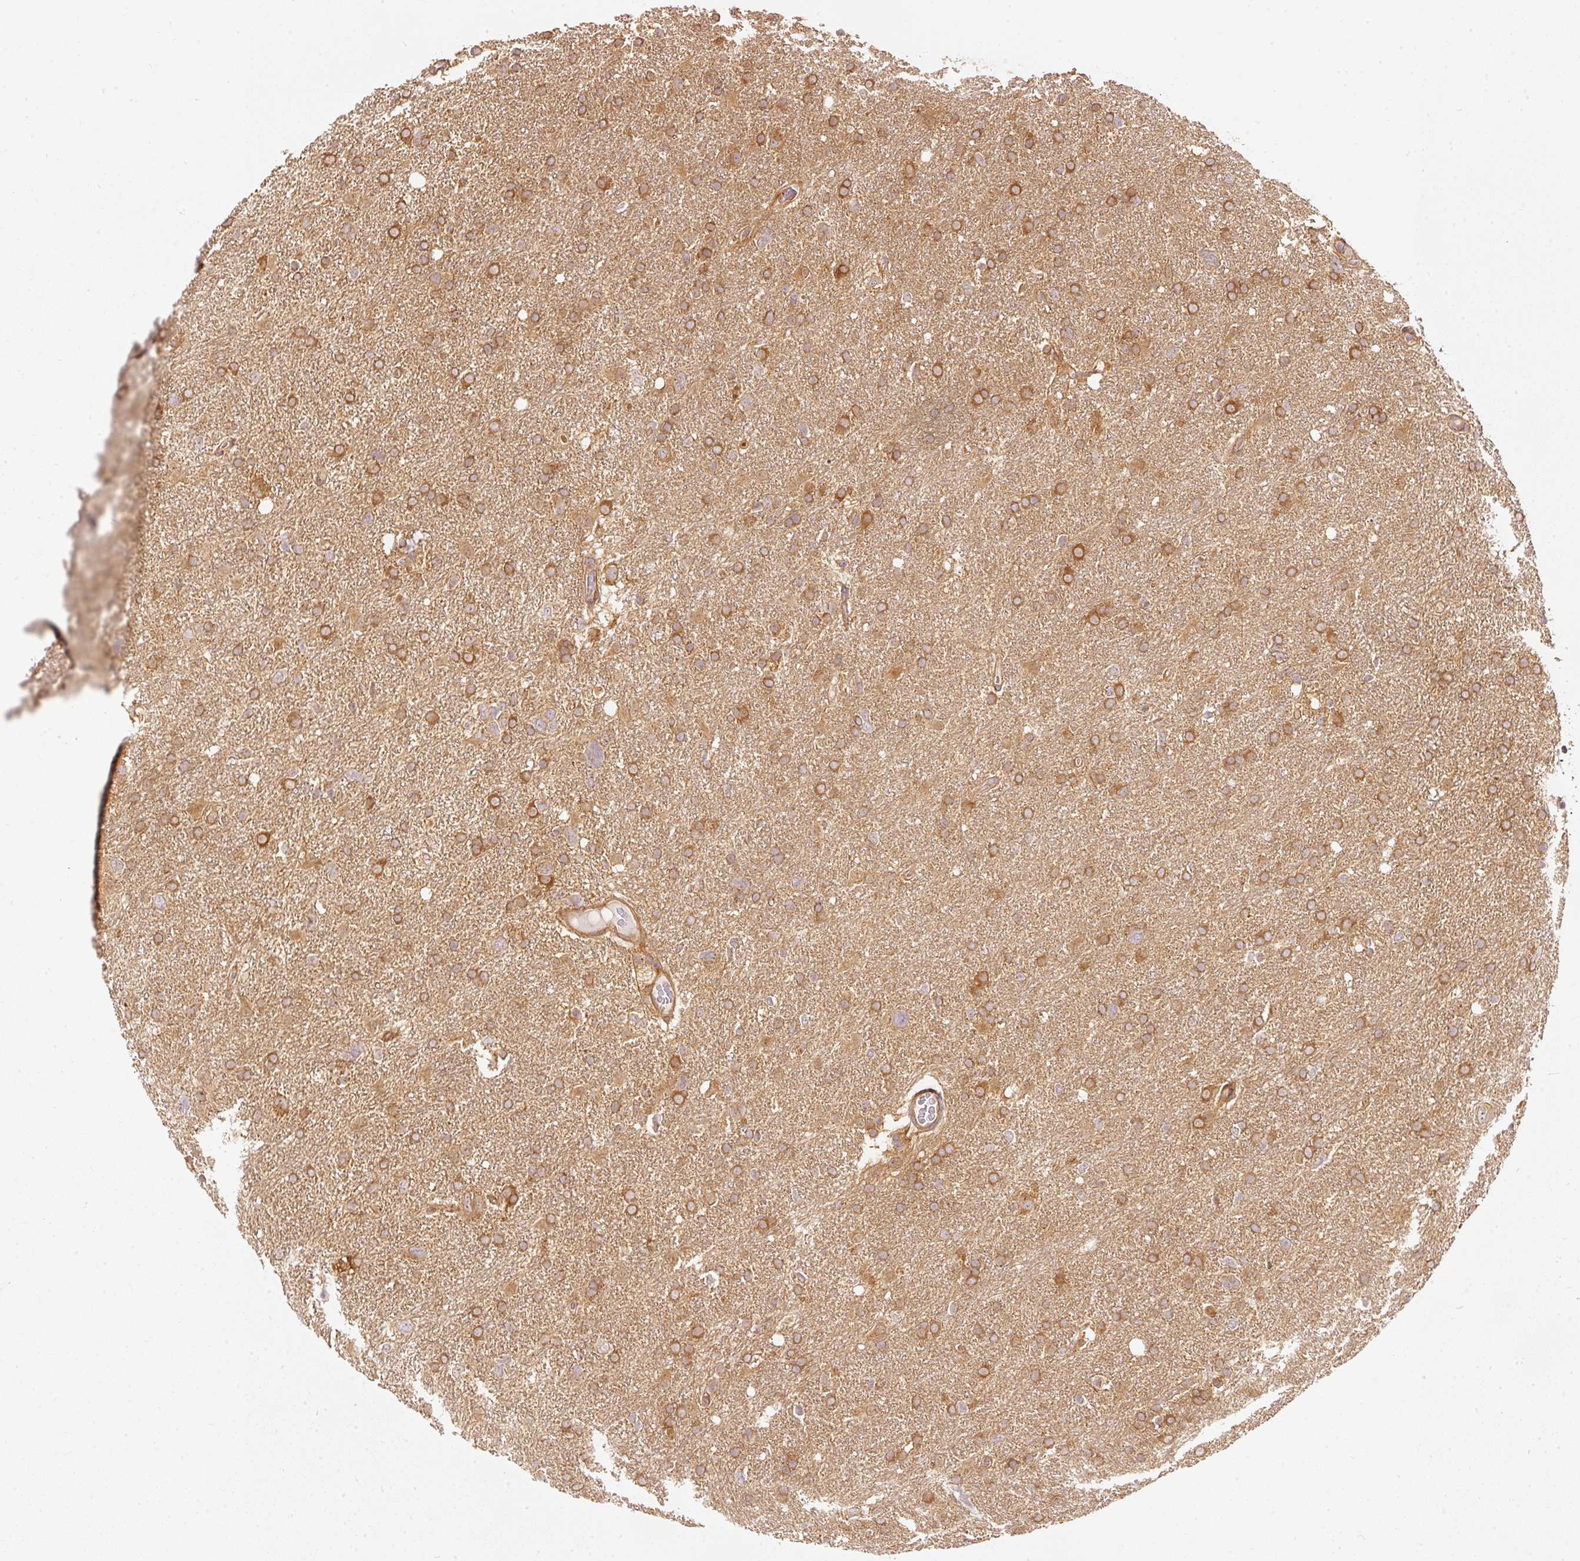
{"staining": {"intensity": "moderate", "quantity": ">75%", "location": "cytoplasmic/membranous"}, "tissue": "glioma", "cell_type": "Tumor cells", "image_type": "cancer", "snomed": [{"axis": "morphology", "description": "Glioma, malignant, High grade"}, {"axis": "topography", "description": "Brain"}], "caption": "Immunohistochemistry (DAB) staining of glioma displays moderate cytoplasmic/membranous protein expression in approximately >75% of tumor cells.", "gene": "EIF3B", "patient": {"sex": "male", "age": 61}}